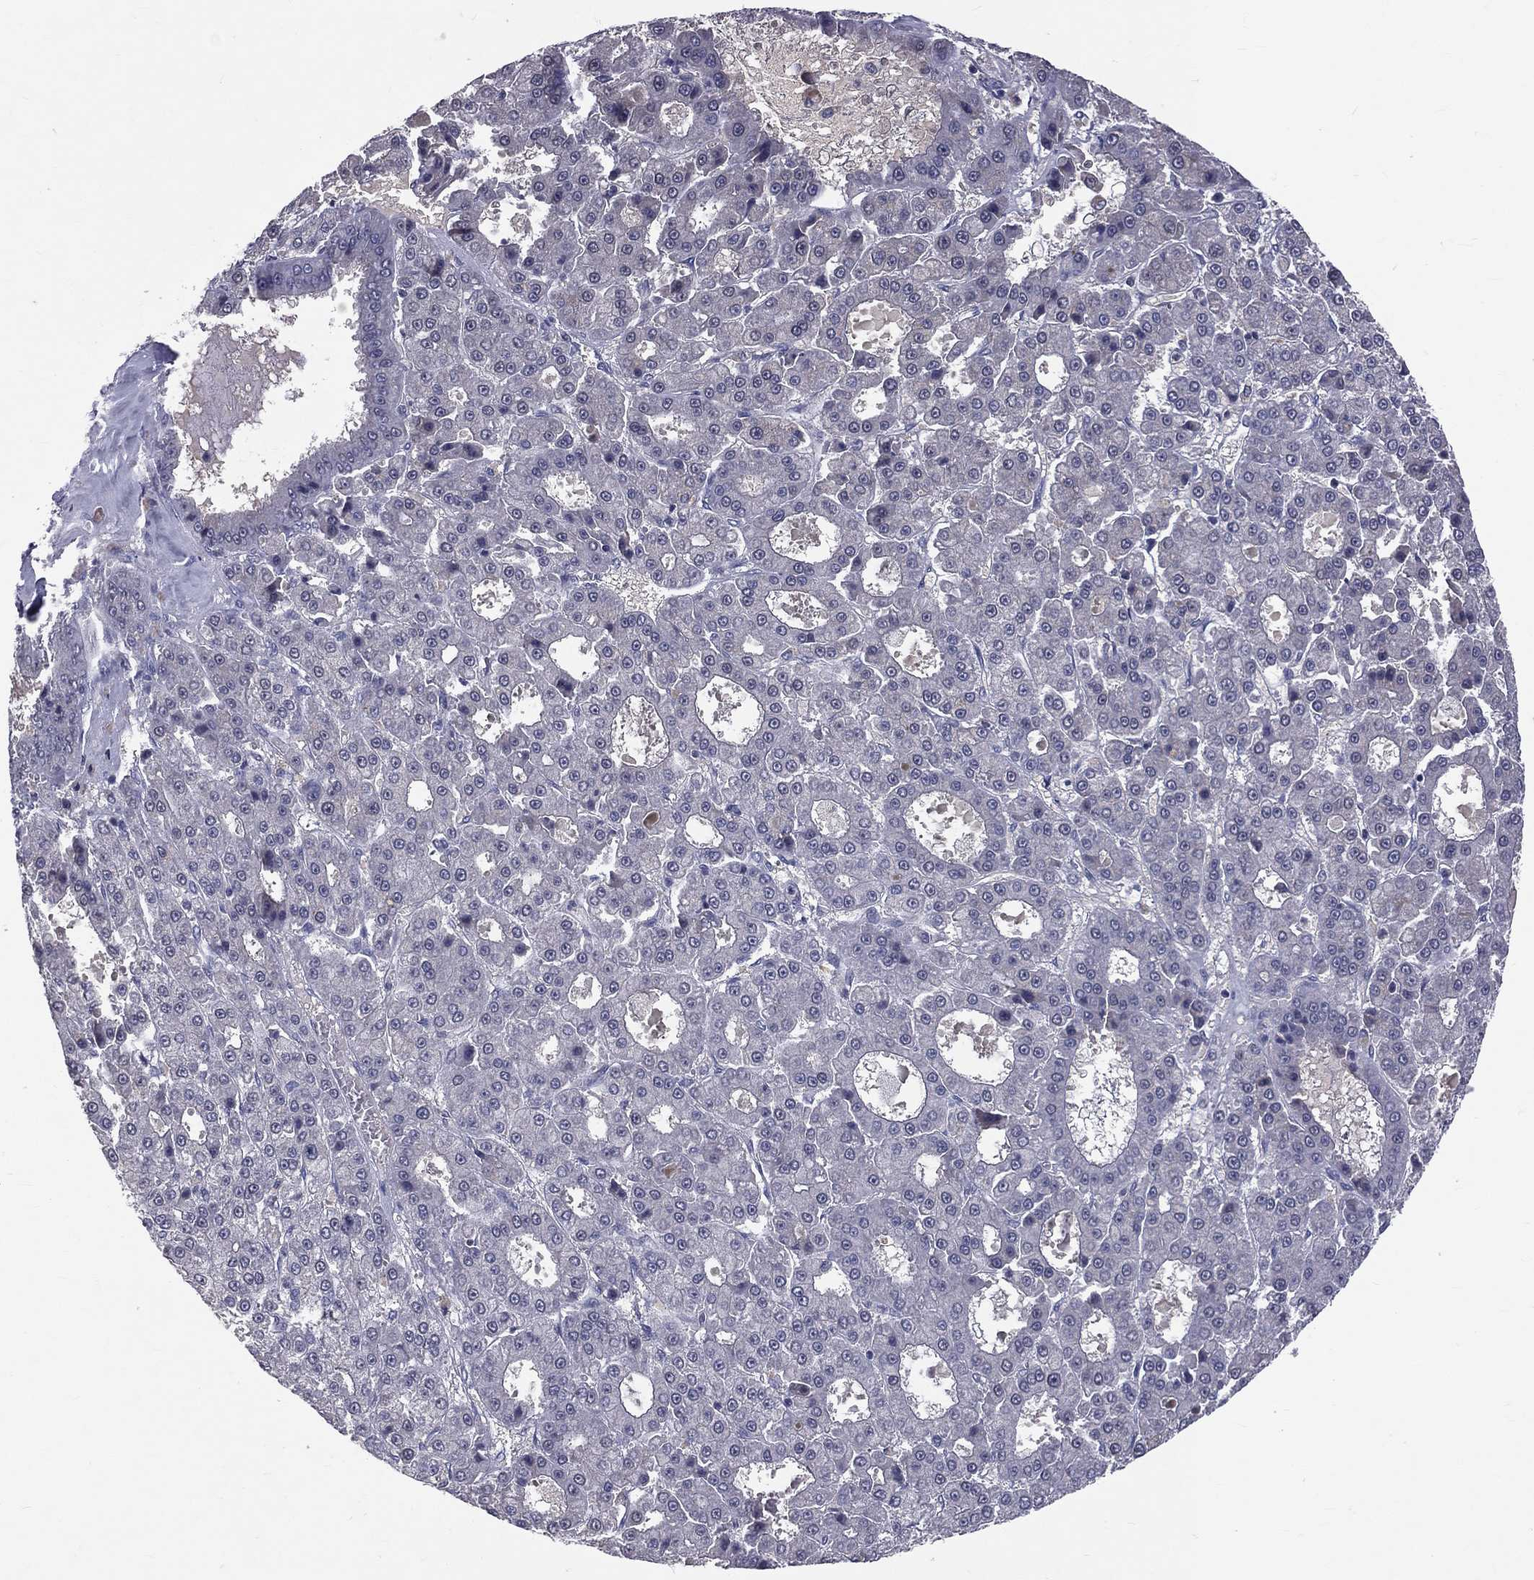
{"staining": {"intensity": "negative", "quantity": "none", "location": "none"}, "tissue": "liver cancer", "cell_type": "Tumor cells", "image_type": "cancer", "snomed": [{"axis": "morphology", "description": "Carcinoma, Hepatocellular, NOS"}, {"axis": "topography", "description": "Liver"}], "caption": "The photomicrograph displays no significant positivity in tumor cells of hepatocellular carcinoma (liver).", "gene": "DSG4", "patient": {"sex": "male", "age": 70}}